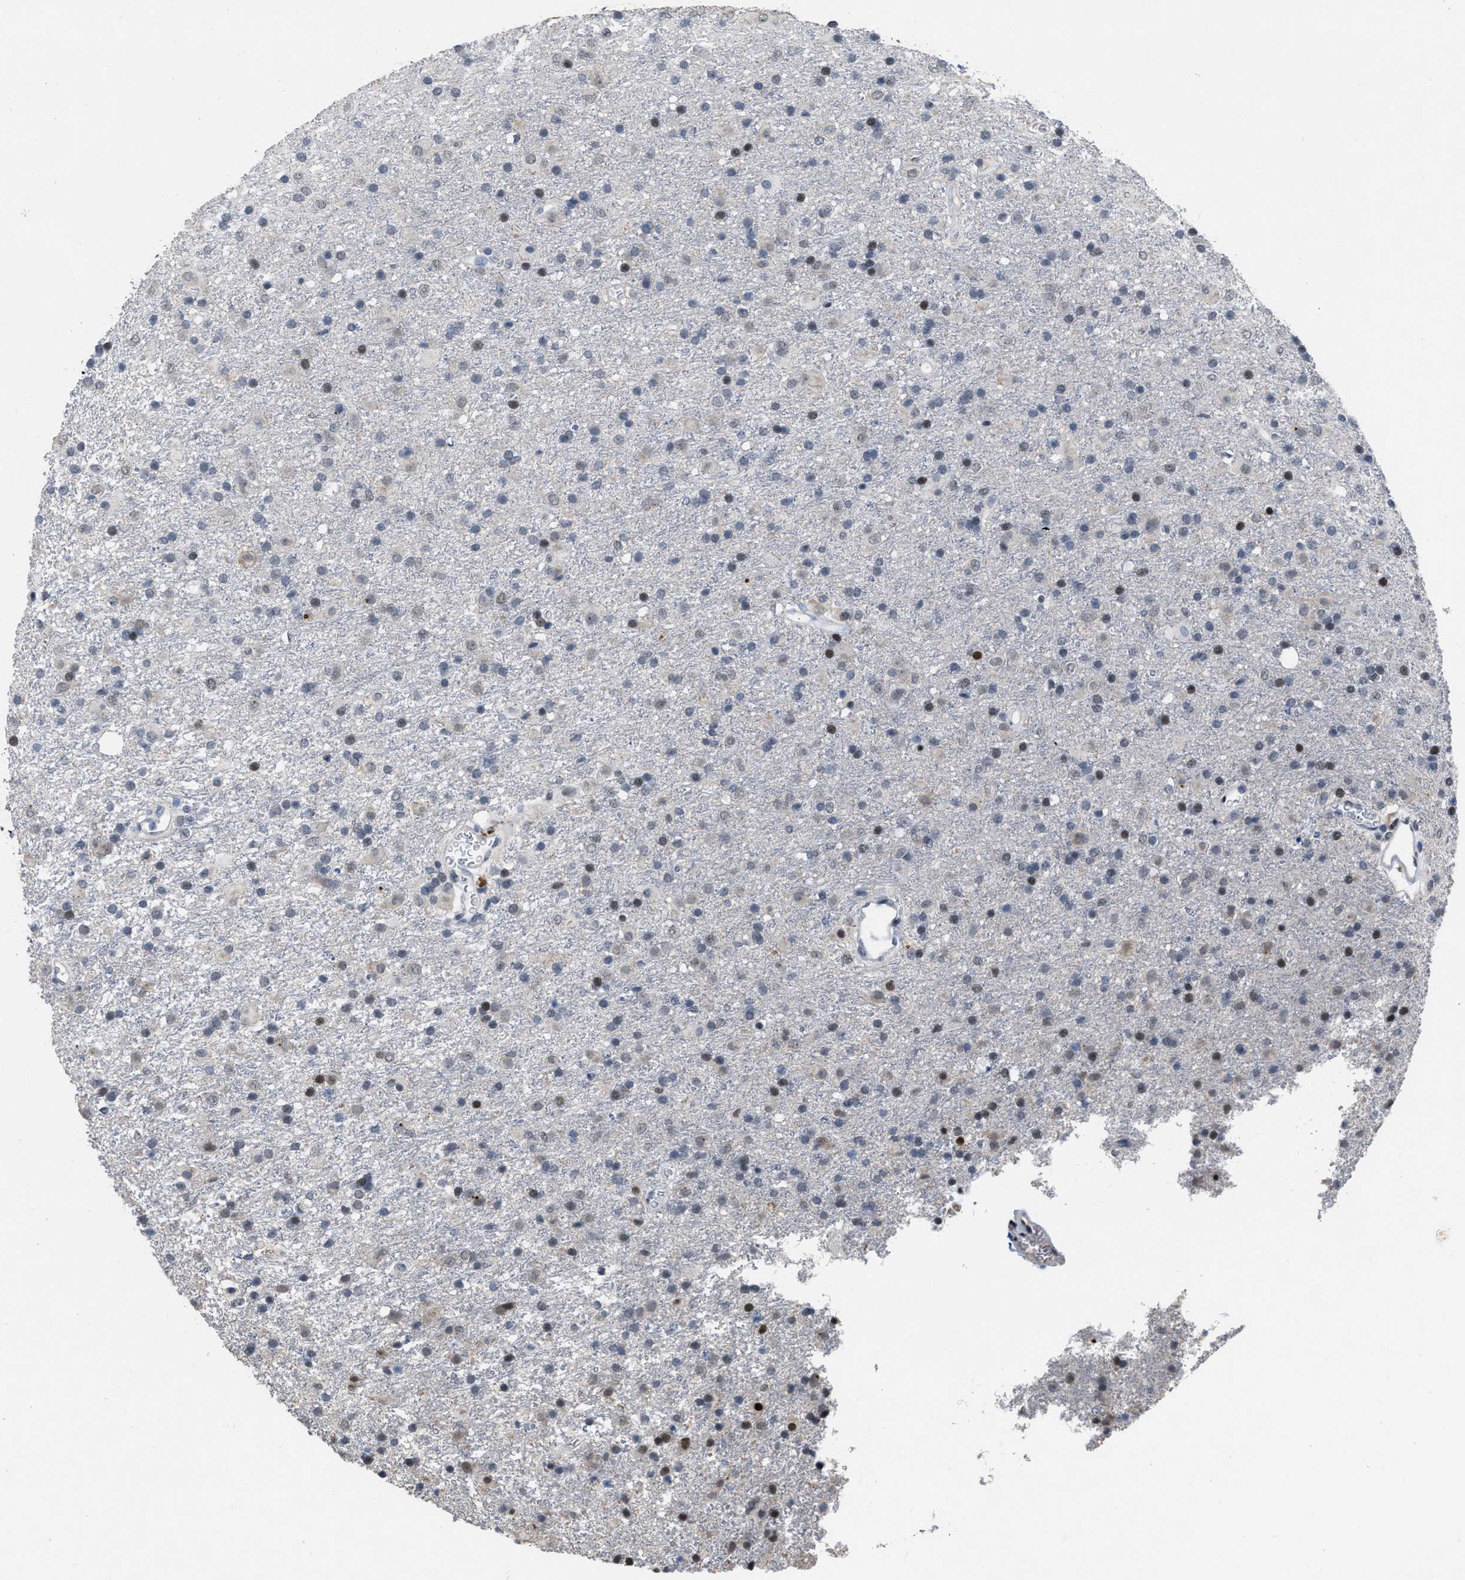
{"staining": {"intensity": "strong", "quantity": "<25%", "location": "nuclear"}, "tissue": "glioma", "cell_type": "Tumor cells", "image_type": "cancer", "snomed": [{"axis": "morphology", "description": "Glioma, malignant, Low grade"}, {"axis": "topography", "description": "Brain"}], "caption": "A high-resolution histopathology image shows immunohistochemistry staining of malignant glioma (low-grade), which exhibits strong nuclear staining in approximately <25% of tumor cells.", "gene": "SETDB1", "patient": {"sex": "male", "age": 65}}